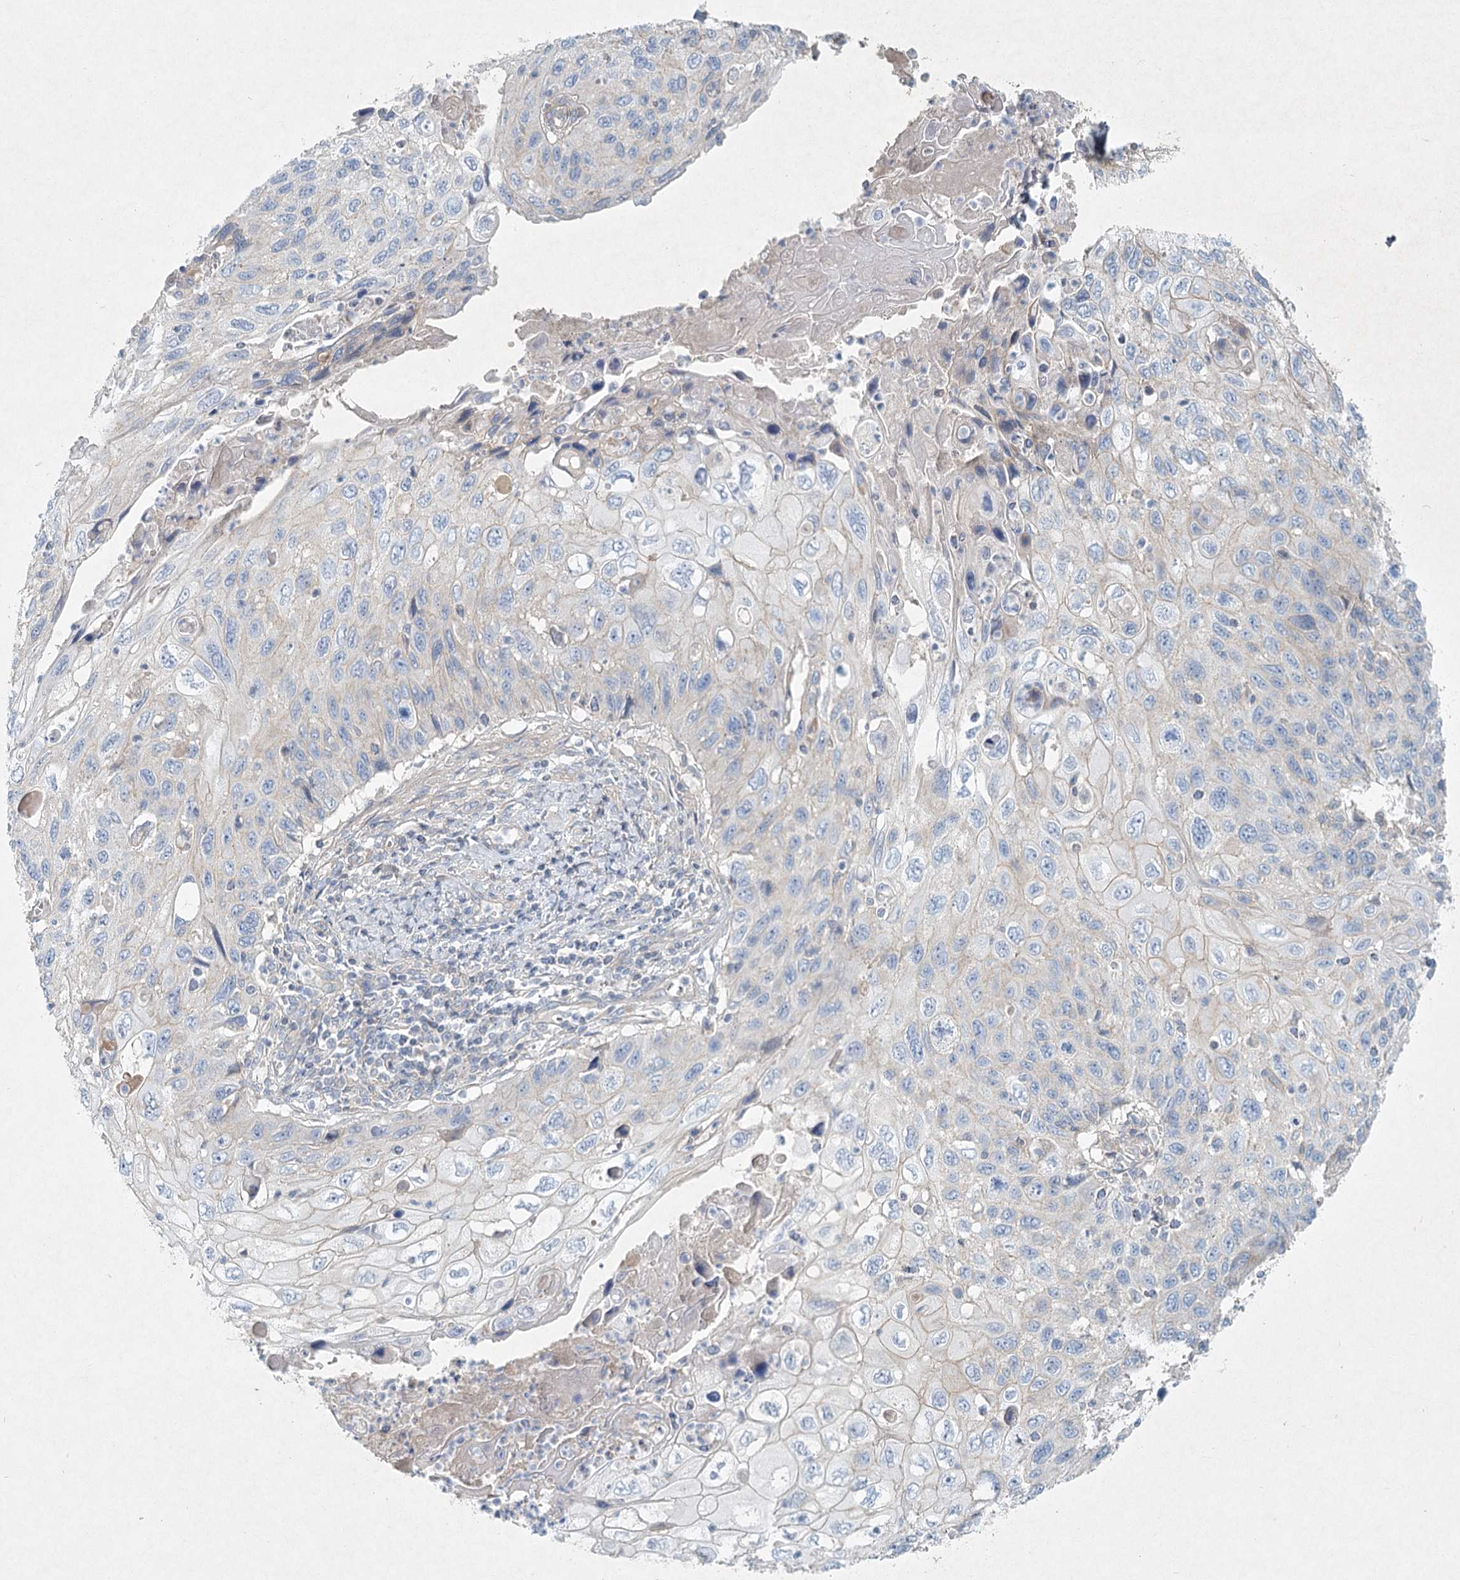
{"staining": {"intensity": "weak", "quantity": "<25%", "location": "cytoplasmic/membranous"}, "tissue": "cervical cancer", "cell_type": "Tumor cells", "image_type": "cancer", "snomed": [{"axis": "morphology", "description": "Squamous cell carcinoma, NOS"}, {"axis": "topography", "description": "Cervix"}], "caption": "This is a micrograph of IHC staining of cervical squamous cell carcinoma, which shows no positivity in tumor cells.", "gene": "DNMBP", "patient": {"sex": "female", "age": 70}}